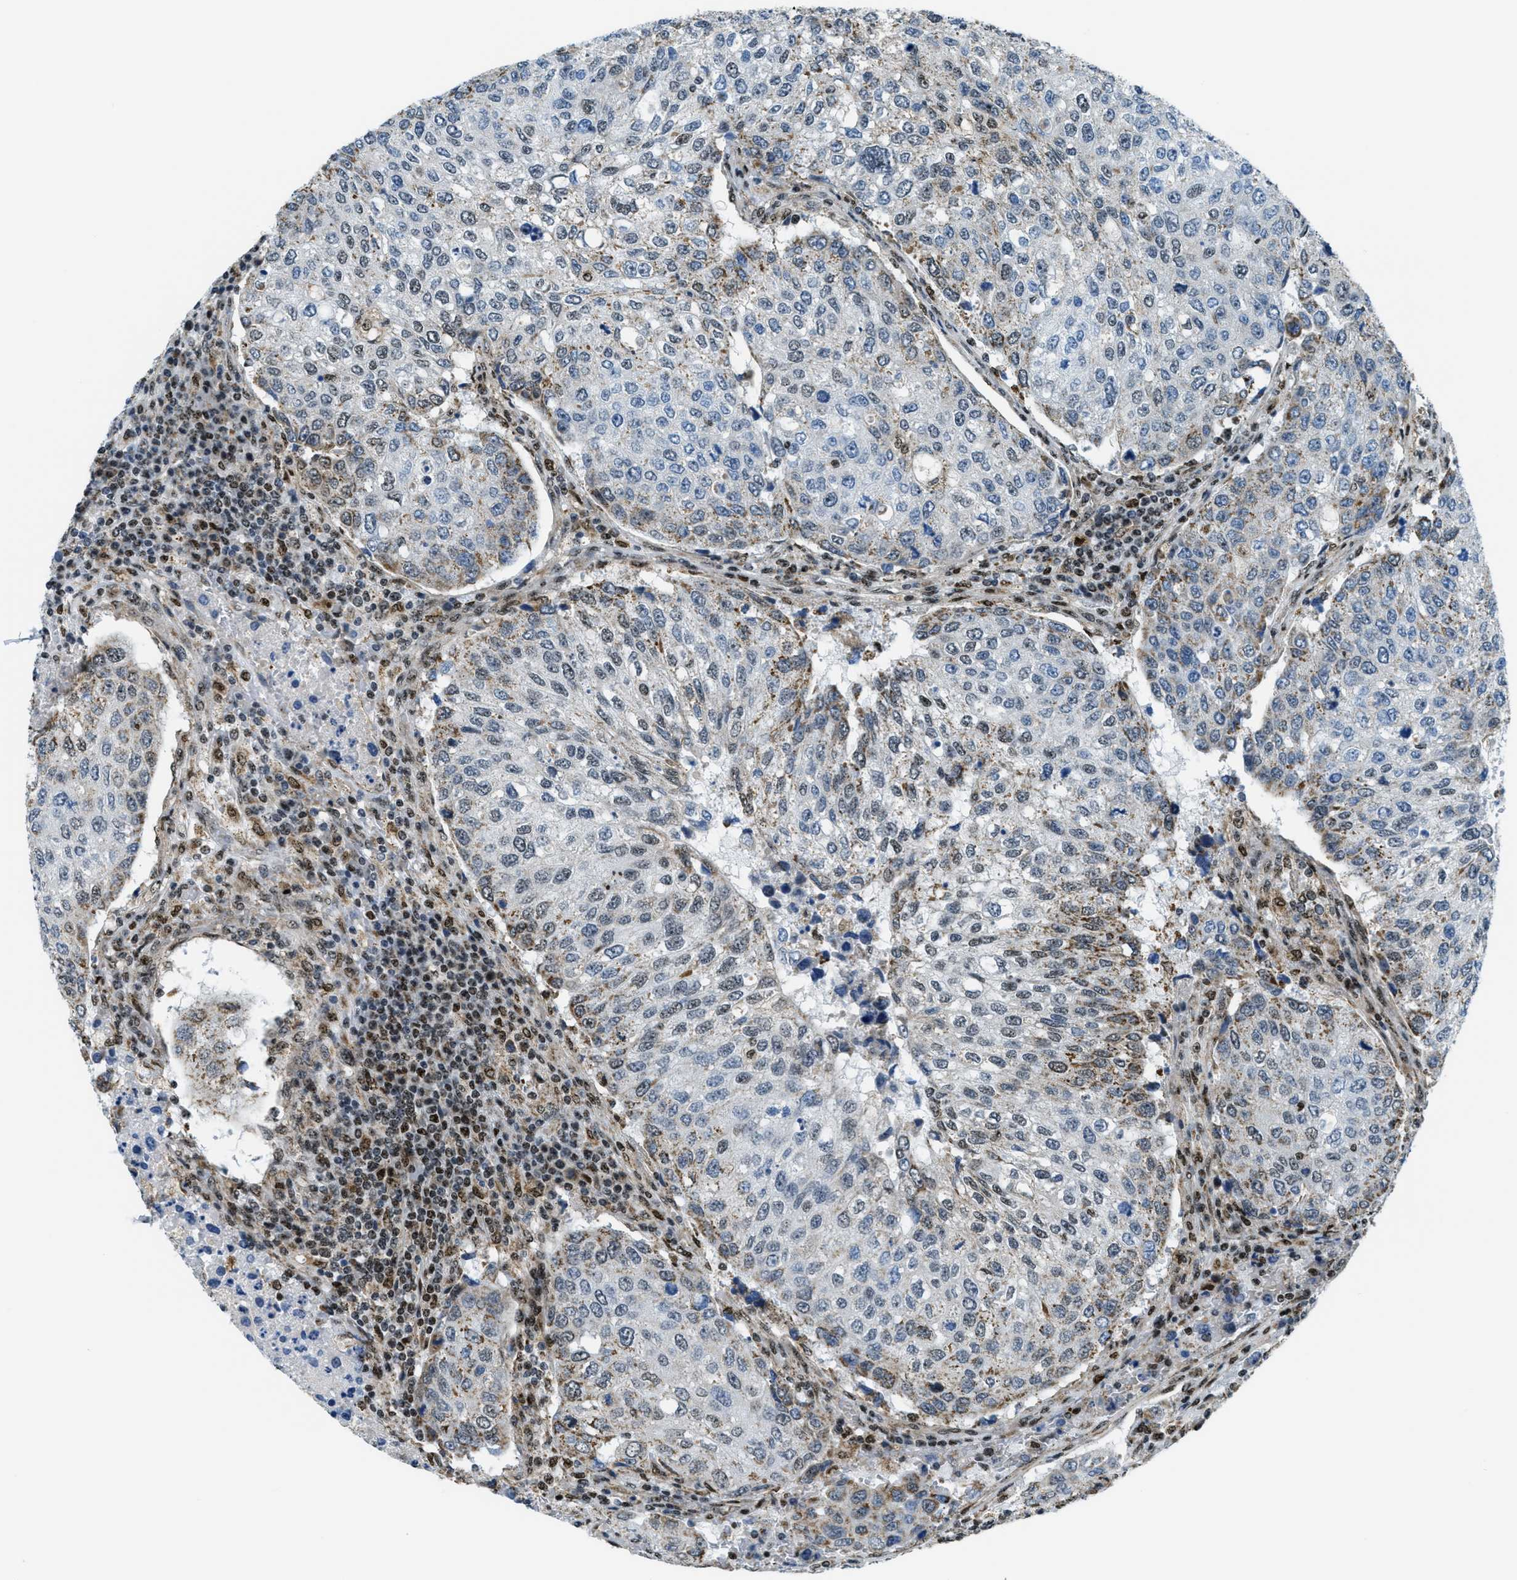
{"staining": {"intensity": "moderate", "quantity": "<25%", "location": "cytoplasmic/membranous"}, "tissue": "urothelial cancer", "cell_type": "Tumor cells", "image_type": "cancer", "snomed": [{"axis": "morphology", "description": "Urothelial carcinoma, High grade"}, {"axis": "topography", "description": "Lymph node"}, {"axis": "topography", "description": "Urinary bladder"}], "caption": "Immunohistochemistry (IHC) of urothelial cancer displays low levels of moderate cytoplasmic/membranous expression in approximately <25% of tumor cells. The staining was performed using DAB (3,3'-diaminobenzidine), with brown indicating positive protein expression. Nuclei are stained blue with hematoxylin.", "gene": "SP100", "patient": {"sex": "male", "age": 51}}